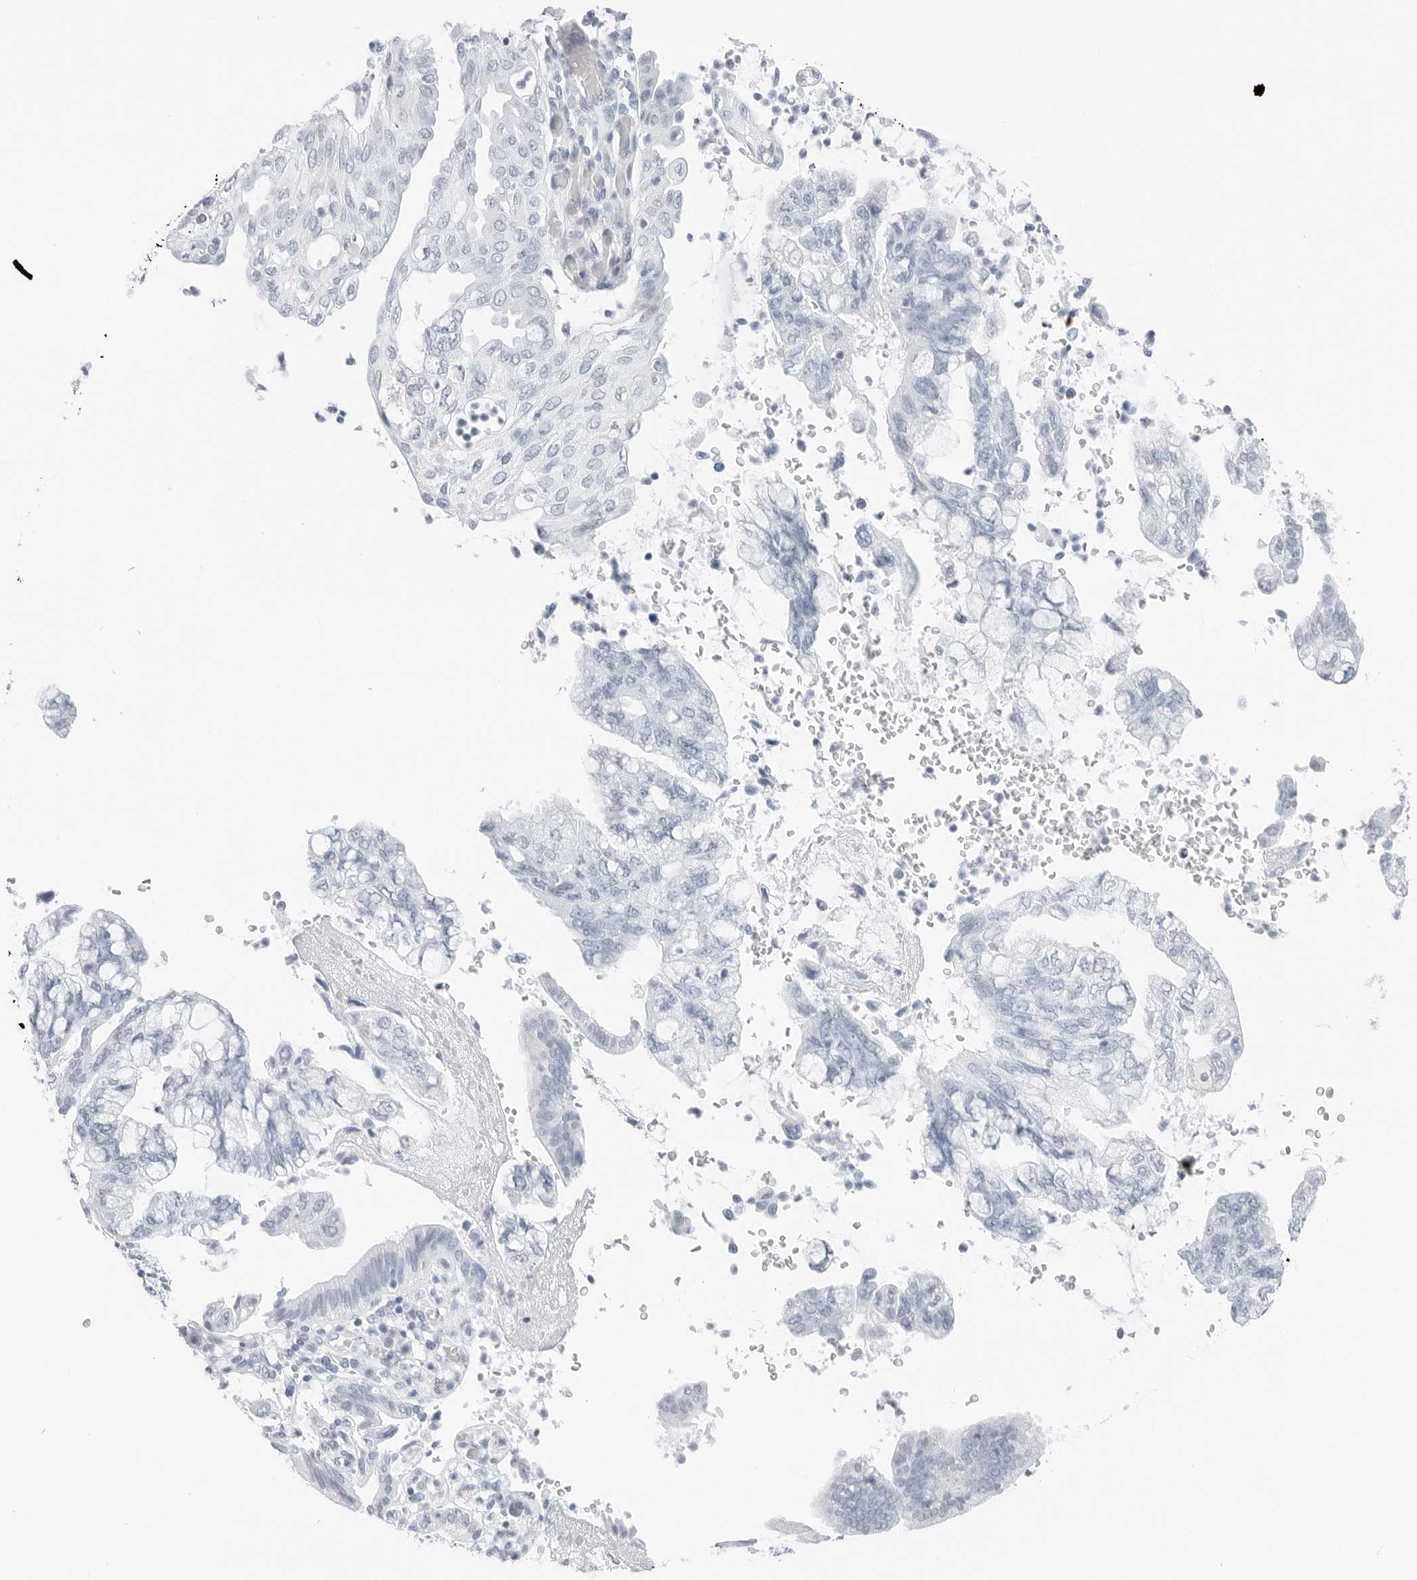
{"staining": {"intensity": "negative", "quantity": "none", "location": "none"}, "tissue": "pancreatic cancer", "cell_type": "Tumor cells", "image_type": "cancer", "snomed": [{"axis": "morphology", "description": "Adenocarcinoma, NOS"}, {"axis": "topography", "description": "Pancreas"}], "caption": "Image shows no protein positivity in tumor cells of pancreatic cancer tissue.", "gene": "NTMT2", "patient": {"sex": "female", "age": 73}}